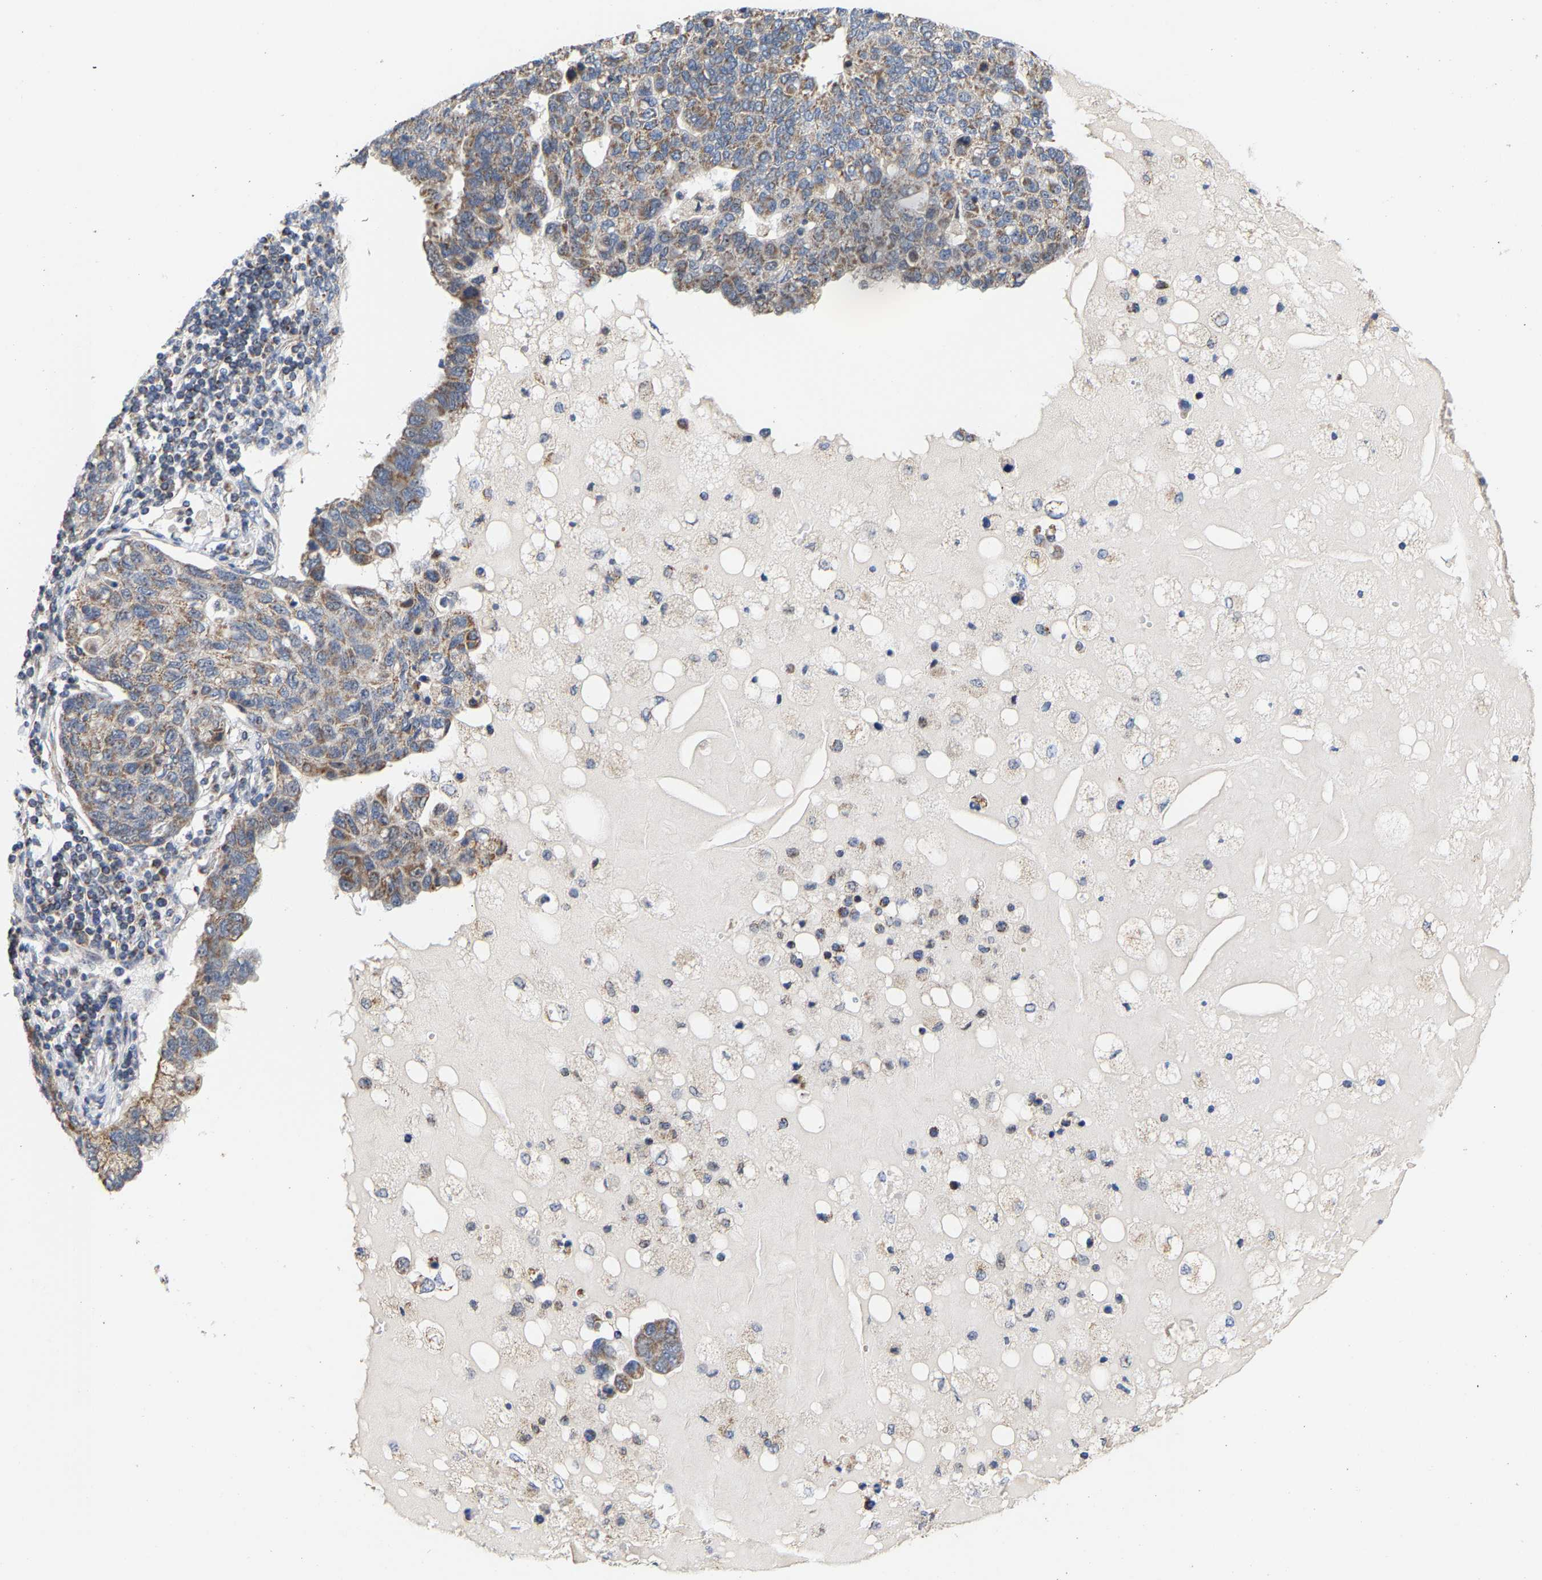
{"staining": {"intensity": "moderate", "quantity": ">75%", "location": "cytoplasmic/membranous"}, "tissue": "pancreatic cancer", "cell_type": "Tumor cells", "image_type": "cancer", "snomed": [{"axis": "morphology", "description": "Adenocarcinoma, NOS"}, {"axis": "topography", "description": "Pancreas"}], "caption": "A photomicrograph of human pancreatic cancer (adenocarcinoma) stained for a protein demonstrates moderate cytoplasmic/membranous brown staining in tumor cells.", "gene": "PCNT", "patient": {"sex": "female", "age": 61}}